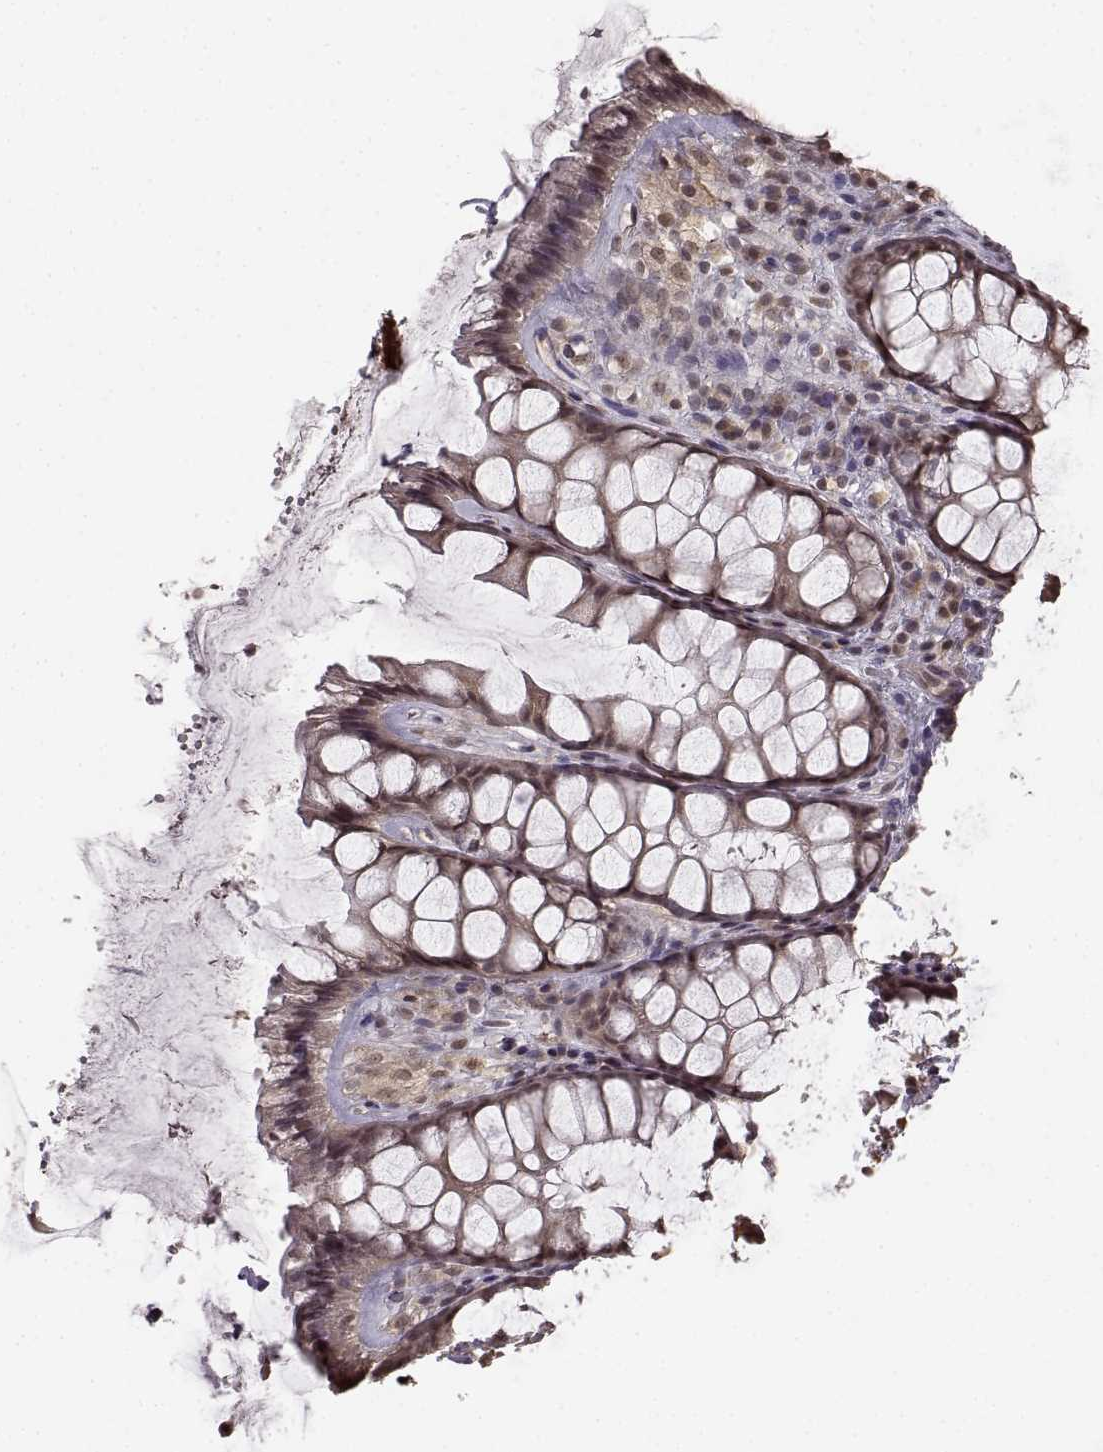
{"staining": {"intensity": "negative", "quantity": "none", "location": "none"}, "tissue": "rectum", "cell_type": "Glandular cells", "image_type": "normal", "snomed": [{"axis": "morphology", "description": "Normal tissue, NOS"}, {"axis": "topography", "description": "Rectum"}], "caption": "Immunohistochemistry (IHC) micrograph of benign human rectum stained for a protein (brown), which reveals no staining in glandular cells.", "gene": "NTRK2", "patient": {"sex": "female", "age": 62}}